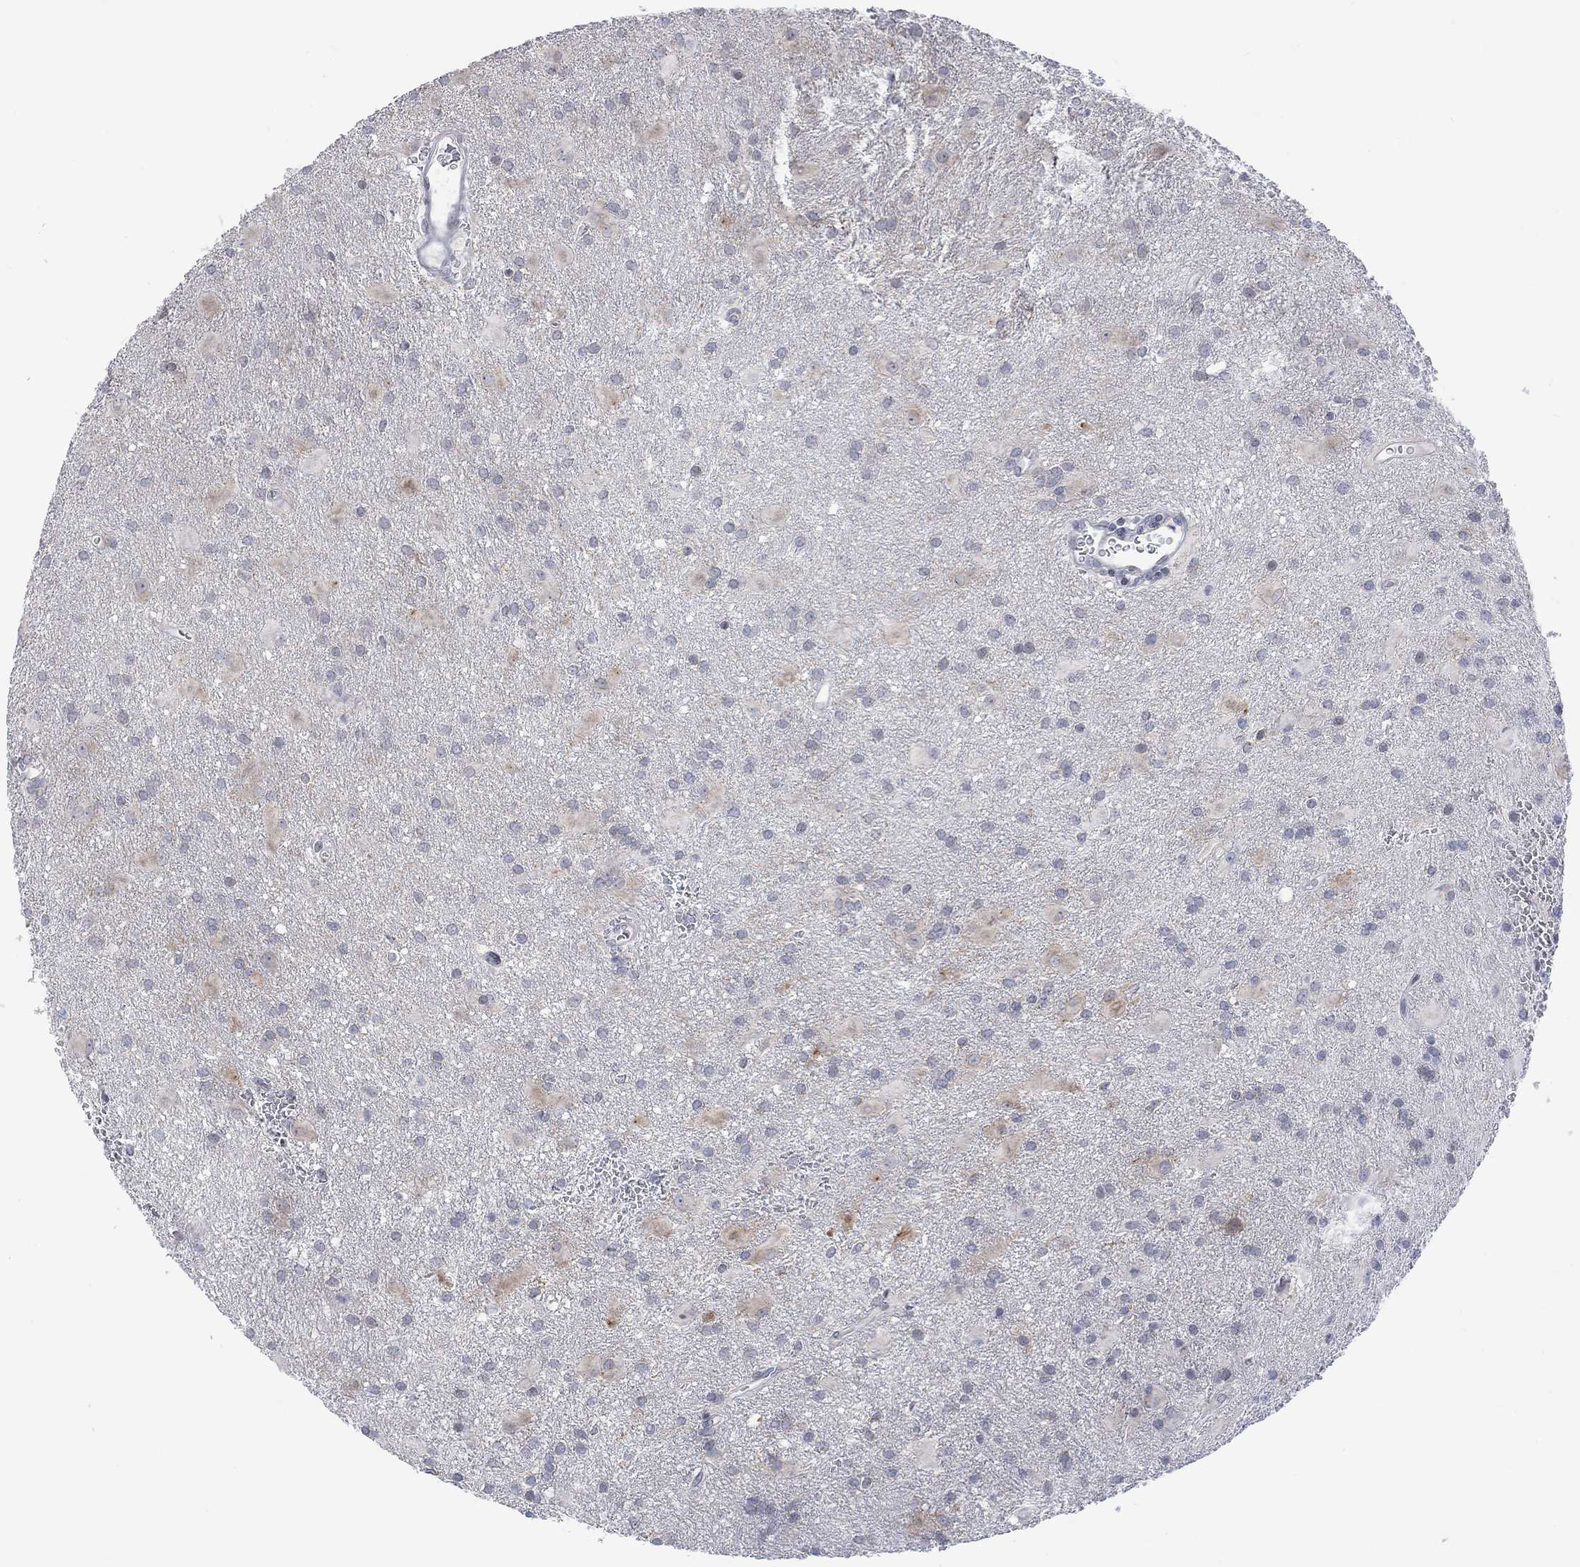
{"staining": {"intensity": "negative", "quantity": "none", "location": "none"}, "tissue": "glioma", "cell_type": "Tumor cells", "image_type": "cancer", "snomed": [{"axis": "morphology", "description": "Glioma, malignant, Low grade"}, {"axis": "topography", "description": "Brain"}], "caption": "DAB (3,3'-diaminobenzidine) immunohistochemical staining of glioma shows no significant expression in tumor cells.", "gene": "DCX", "patient": {"sex": "male", "age": 58}}